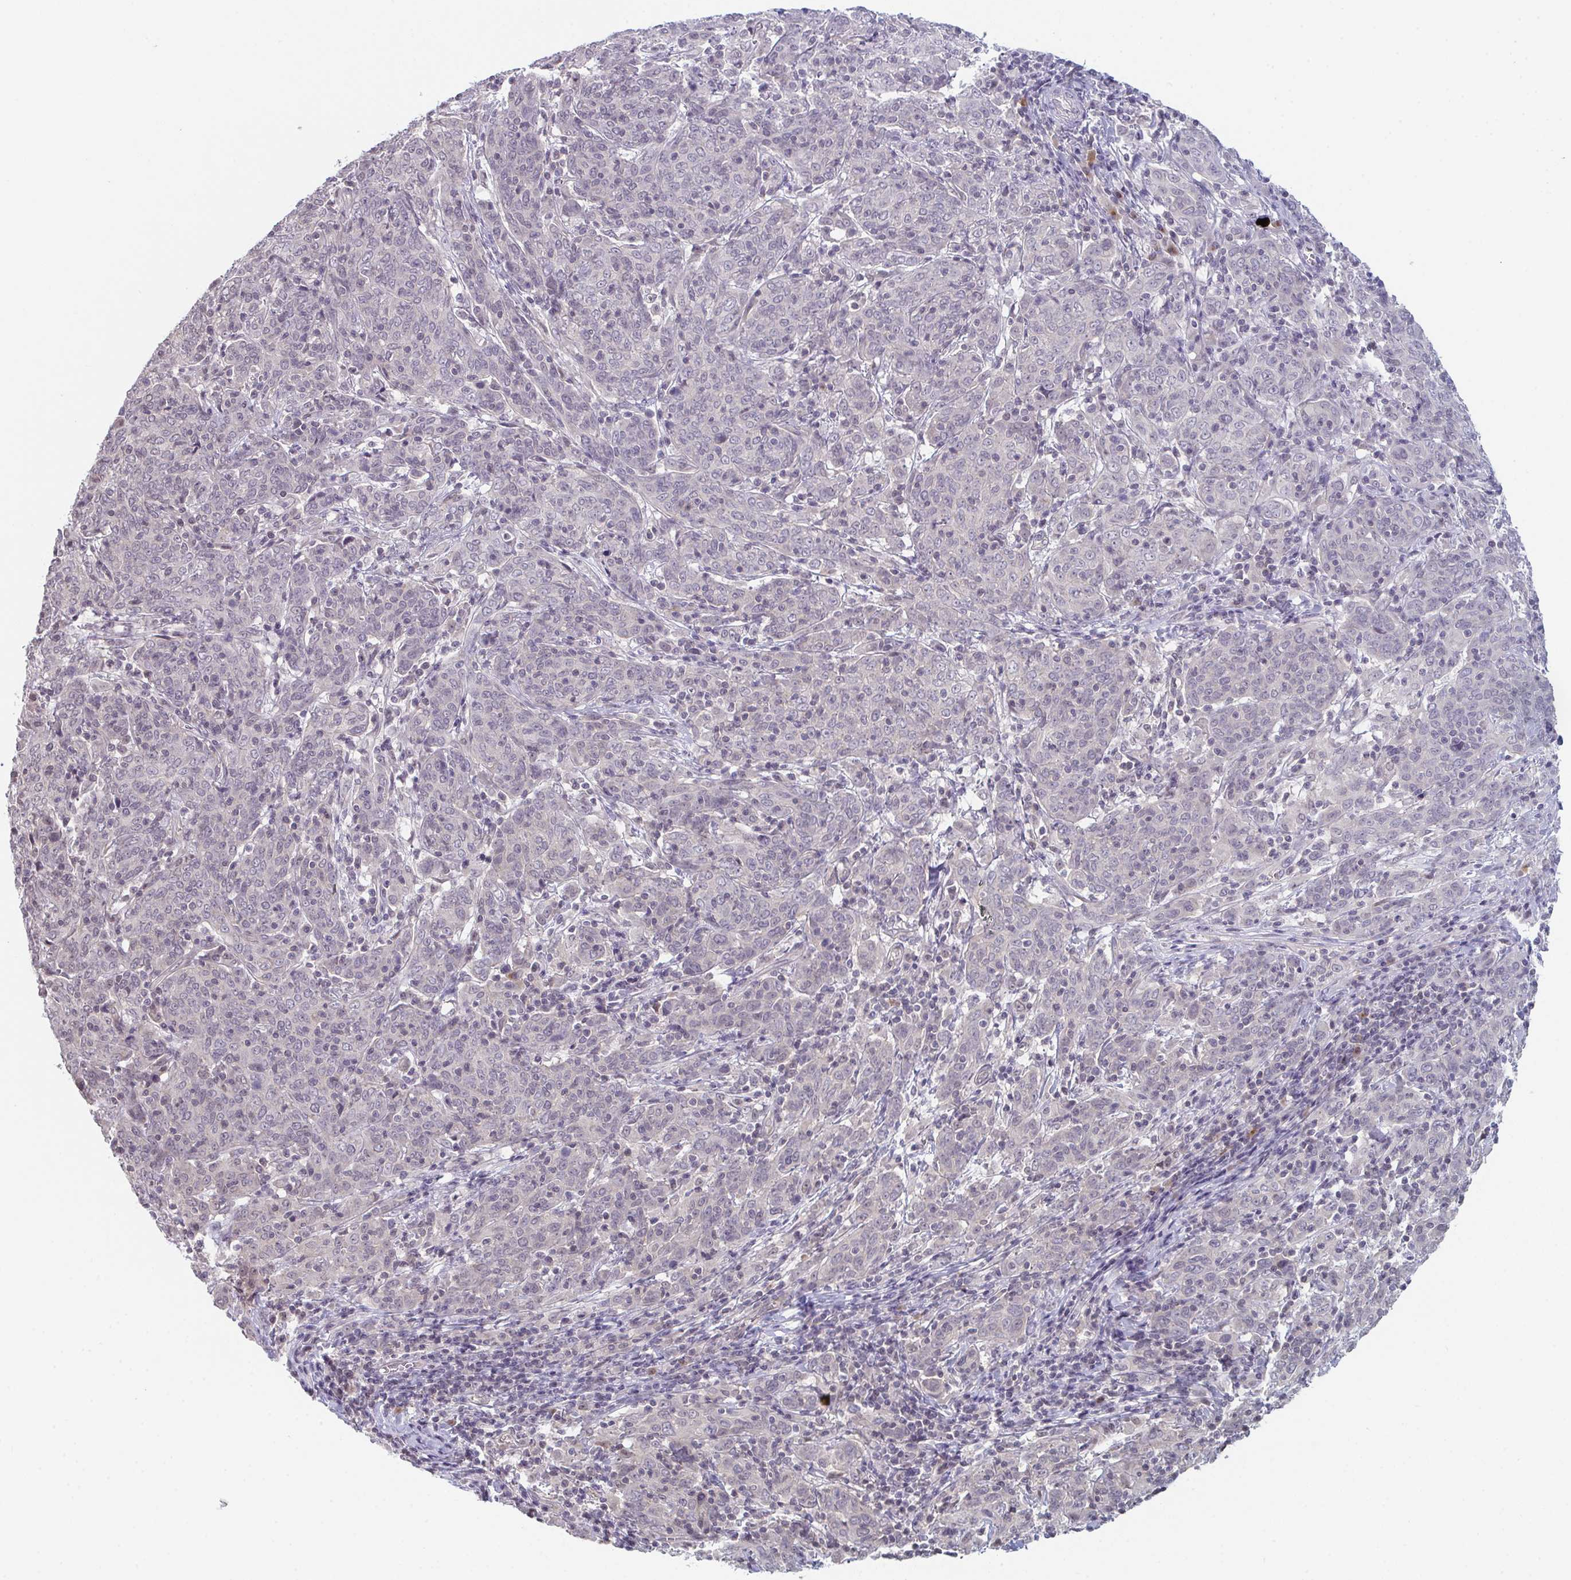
{"staining": {"intensity": "negative", "quantity": "none", "location": "none"}, "tissue": "cervical cancer", "cell_type": "Tumor cells", "image_type": "cancer", "snomed": [{"axis": "morphology", "description": "Squamous cell carcinoma, NOS"}, {"axis": "topography", "description": "Cervix"}], "caption": "DAB (3,3'-diaminobenzidine) immunohistochemical staining of cervical cancer shows no significant staining in tumor cells.", "gene": "ZNF214", "patient": {"sex": "female", "age": 67}}